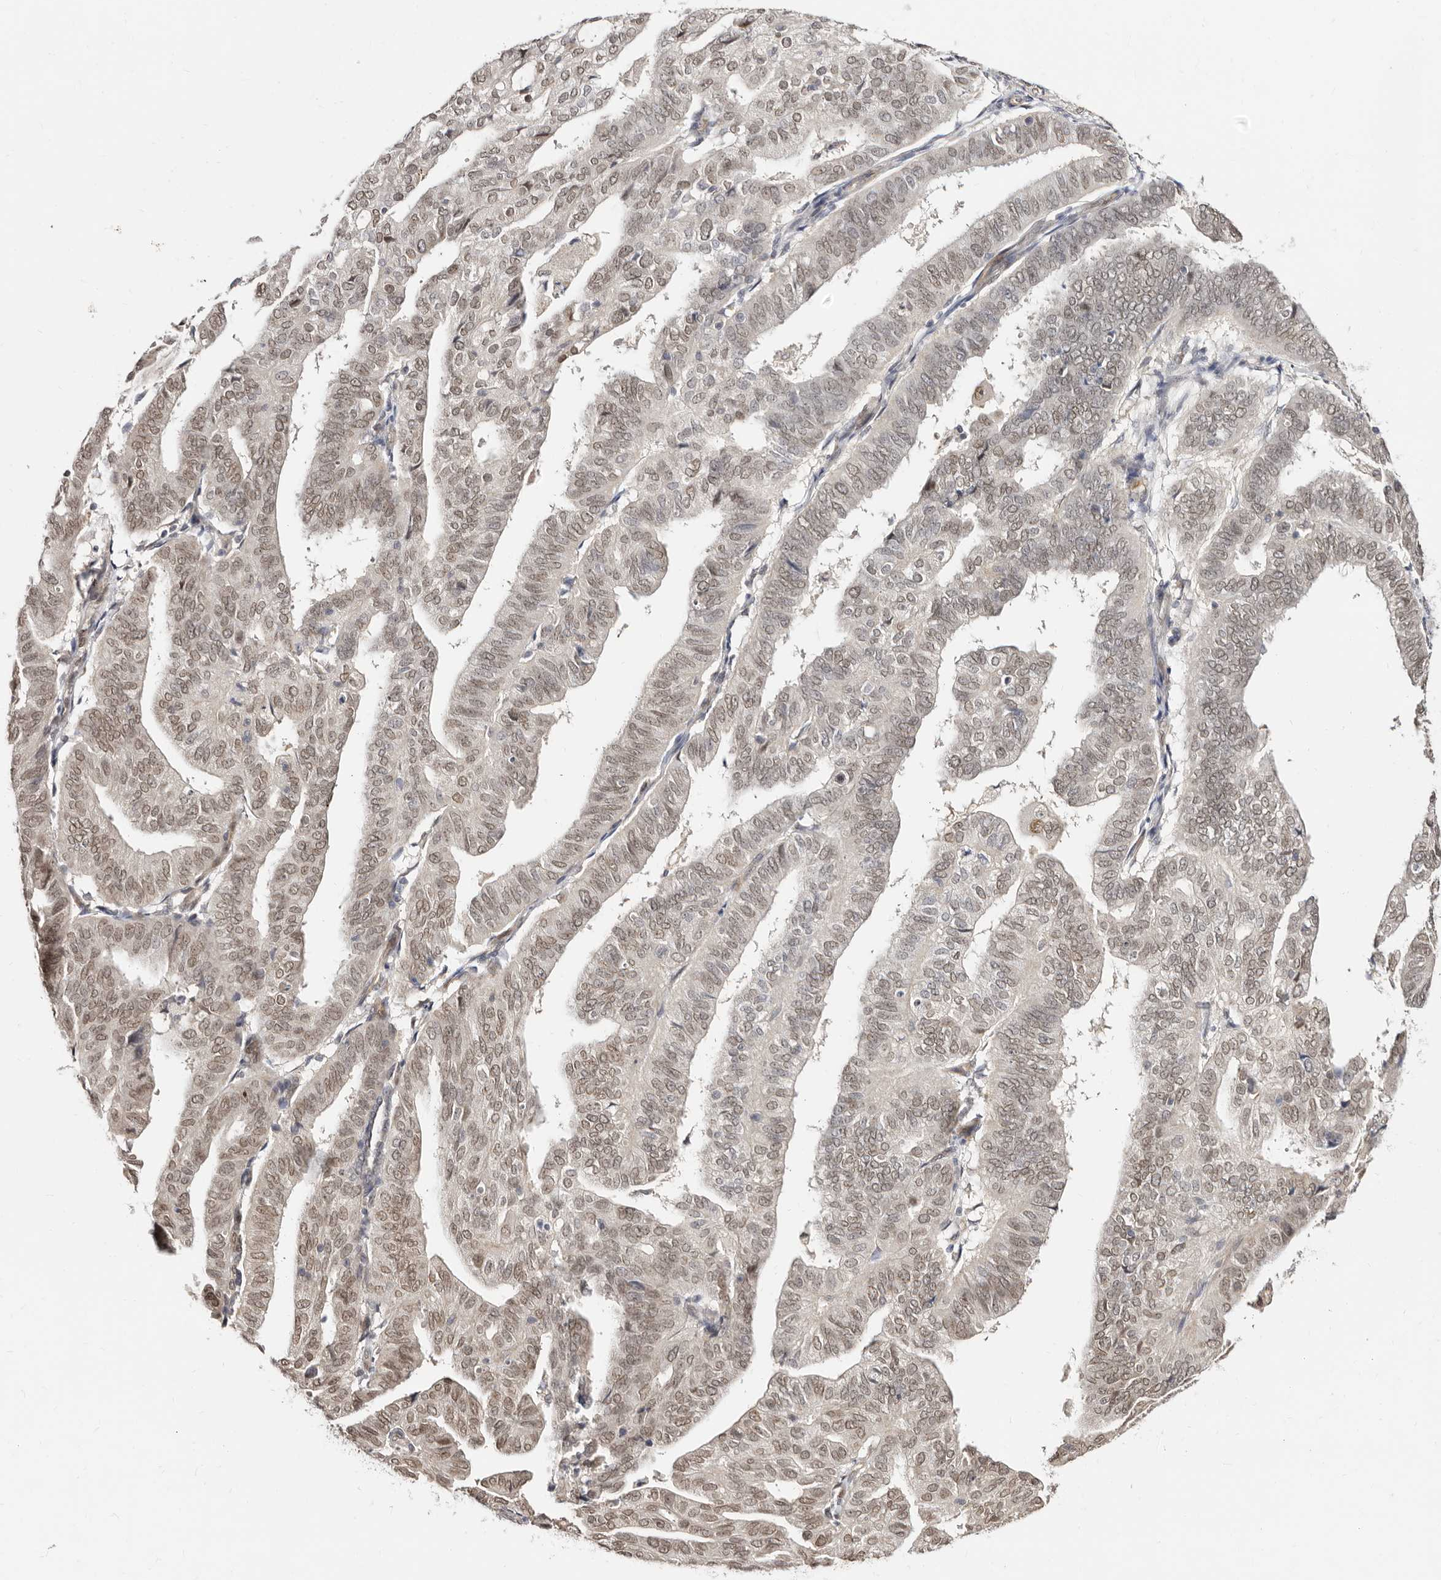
{"staining": {"intensity": "moderate", "quantity": ">75%", "location": "nuclear"}, "tissue": "endometrial cancer", "cell_type": "Tumor cells", "image_type": "cancer", "snomed": [{"axis": "morphology", "description": "Adenocarcinoma, NOS"}, {"axis": "topography", "description": "Uterus"}], "caption": "Endometrial adenocarcinoma tissue exhibits moderate nuclear positivity in approximately >75% of tumor cells", "gene": "LCORL", "patient": {"sex": "female", "age": 77}}